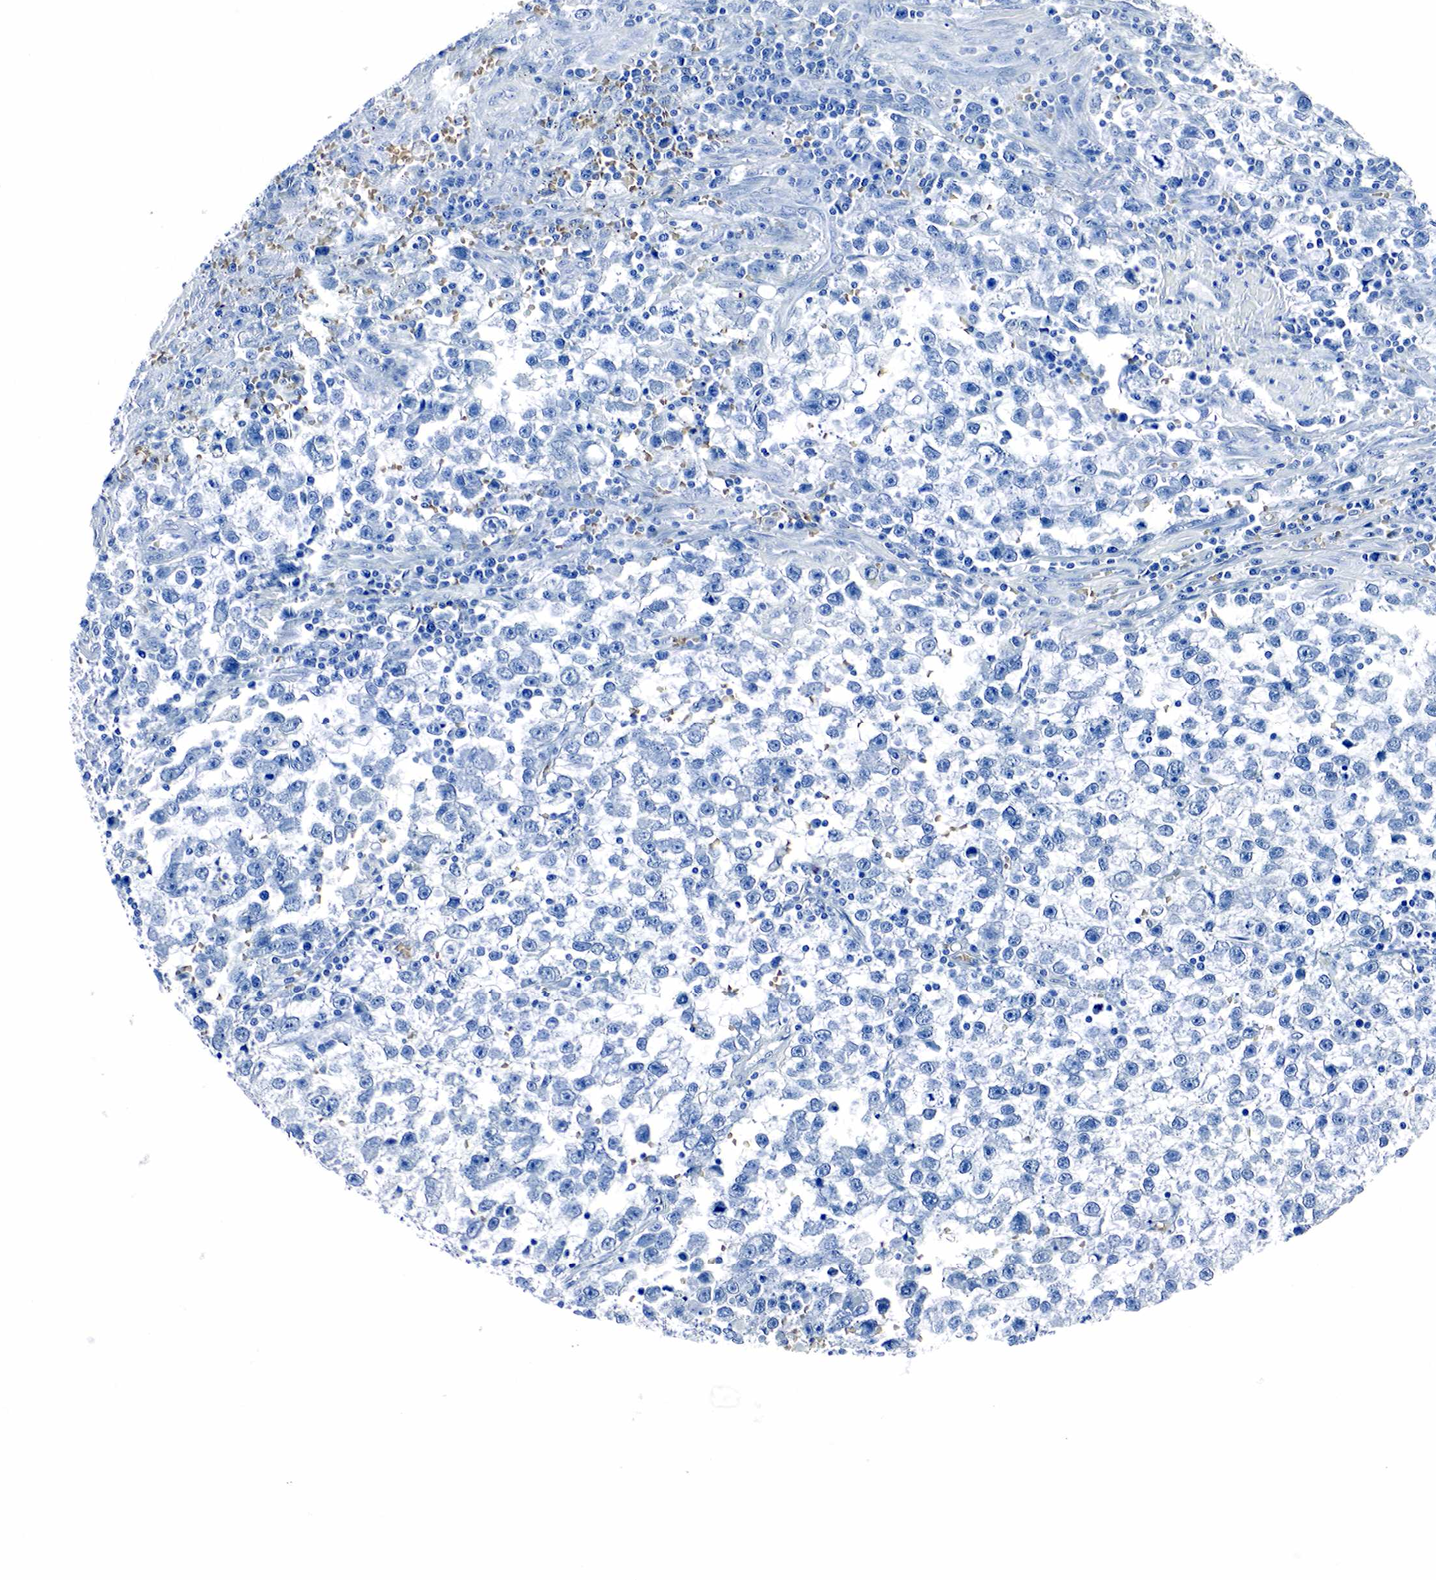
{"staining": {"intensity": "negative", "quantity": "none", "location": "none"}, "tissue": "testis cancer", "cell_type": "Tumor cells", "image_type": "cancer", "snomed": [{"axis": "morphology", "description": "Seminoma, NOS"}, {"axis": "topography", "description": "Testis"}], "caption": "Tumor cells show no significant positivity in testis cancer (seminoma).", "gene": "GAST", "patient": {"sex": "male", "age": 33}}